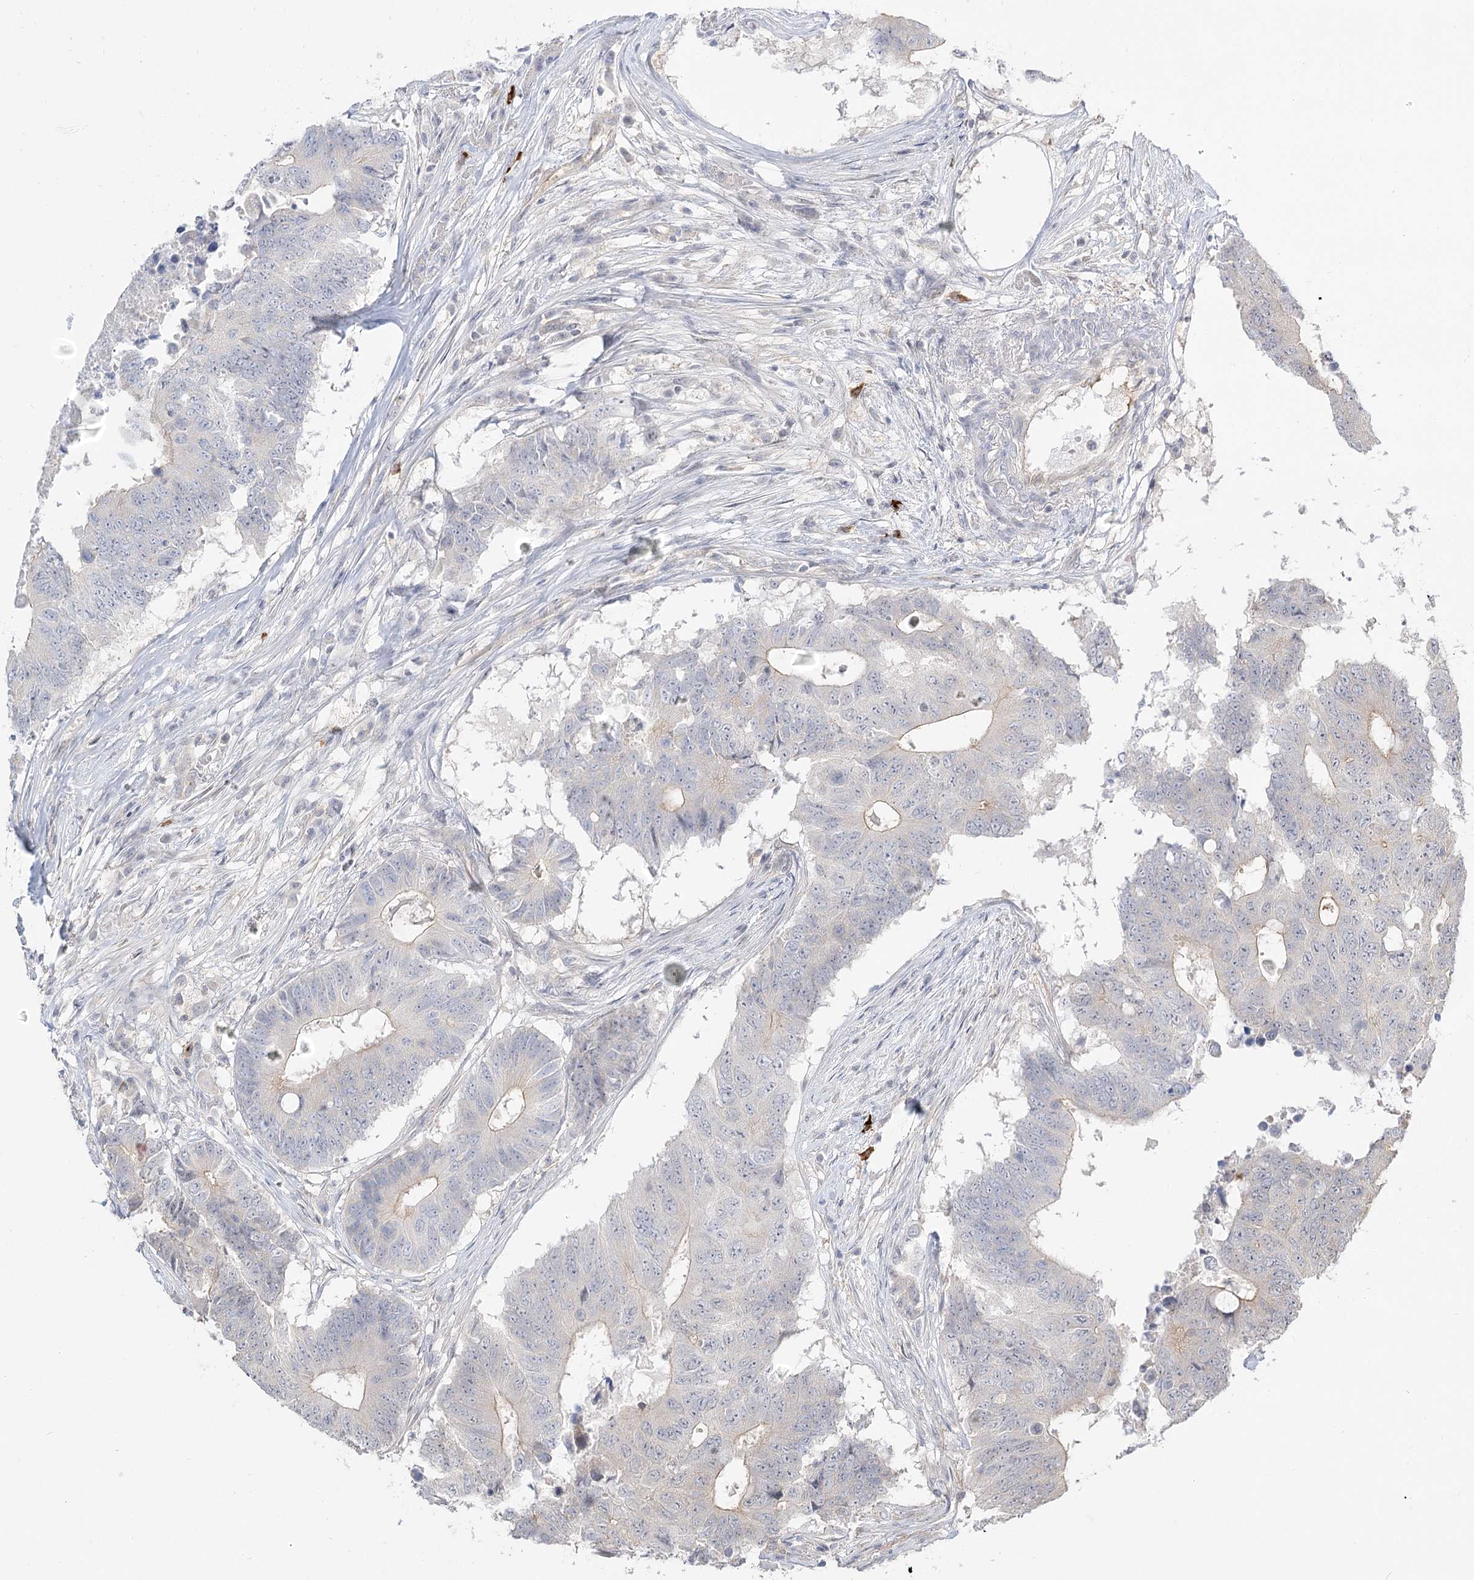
{"staining": {"intensity": "negative", "quantity": "none", "location": "none"}, "tissue": "colorectal cancer", "cell_type": "Tumor cells", "image_type": "cancer", "snomed": [{"axis": "morphology", "description": "Adenocarcinoma, NOS"}, {"axis": "topography", "description": "Colon"}], "caption": "A high-resolution image shows IHC staining of colorectal adenocarcinoma, which displays no significant positivity in tumor cells.", "gene": "GUCY2C", "patient": {"sex": "male", "age": 71}}